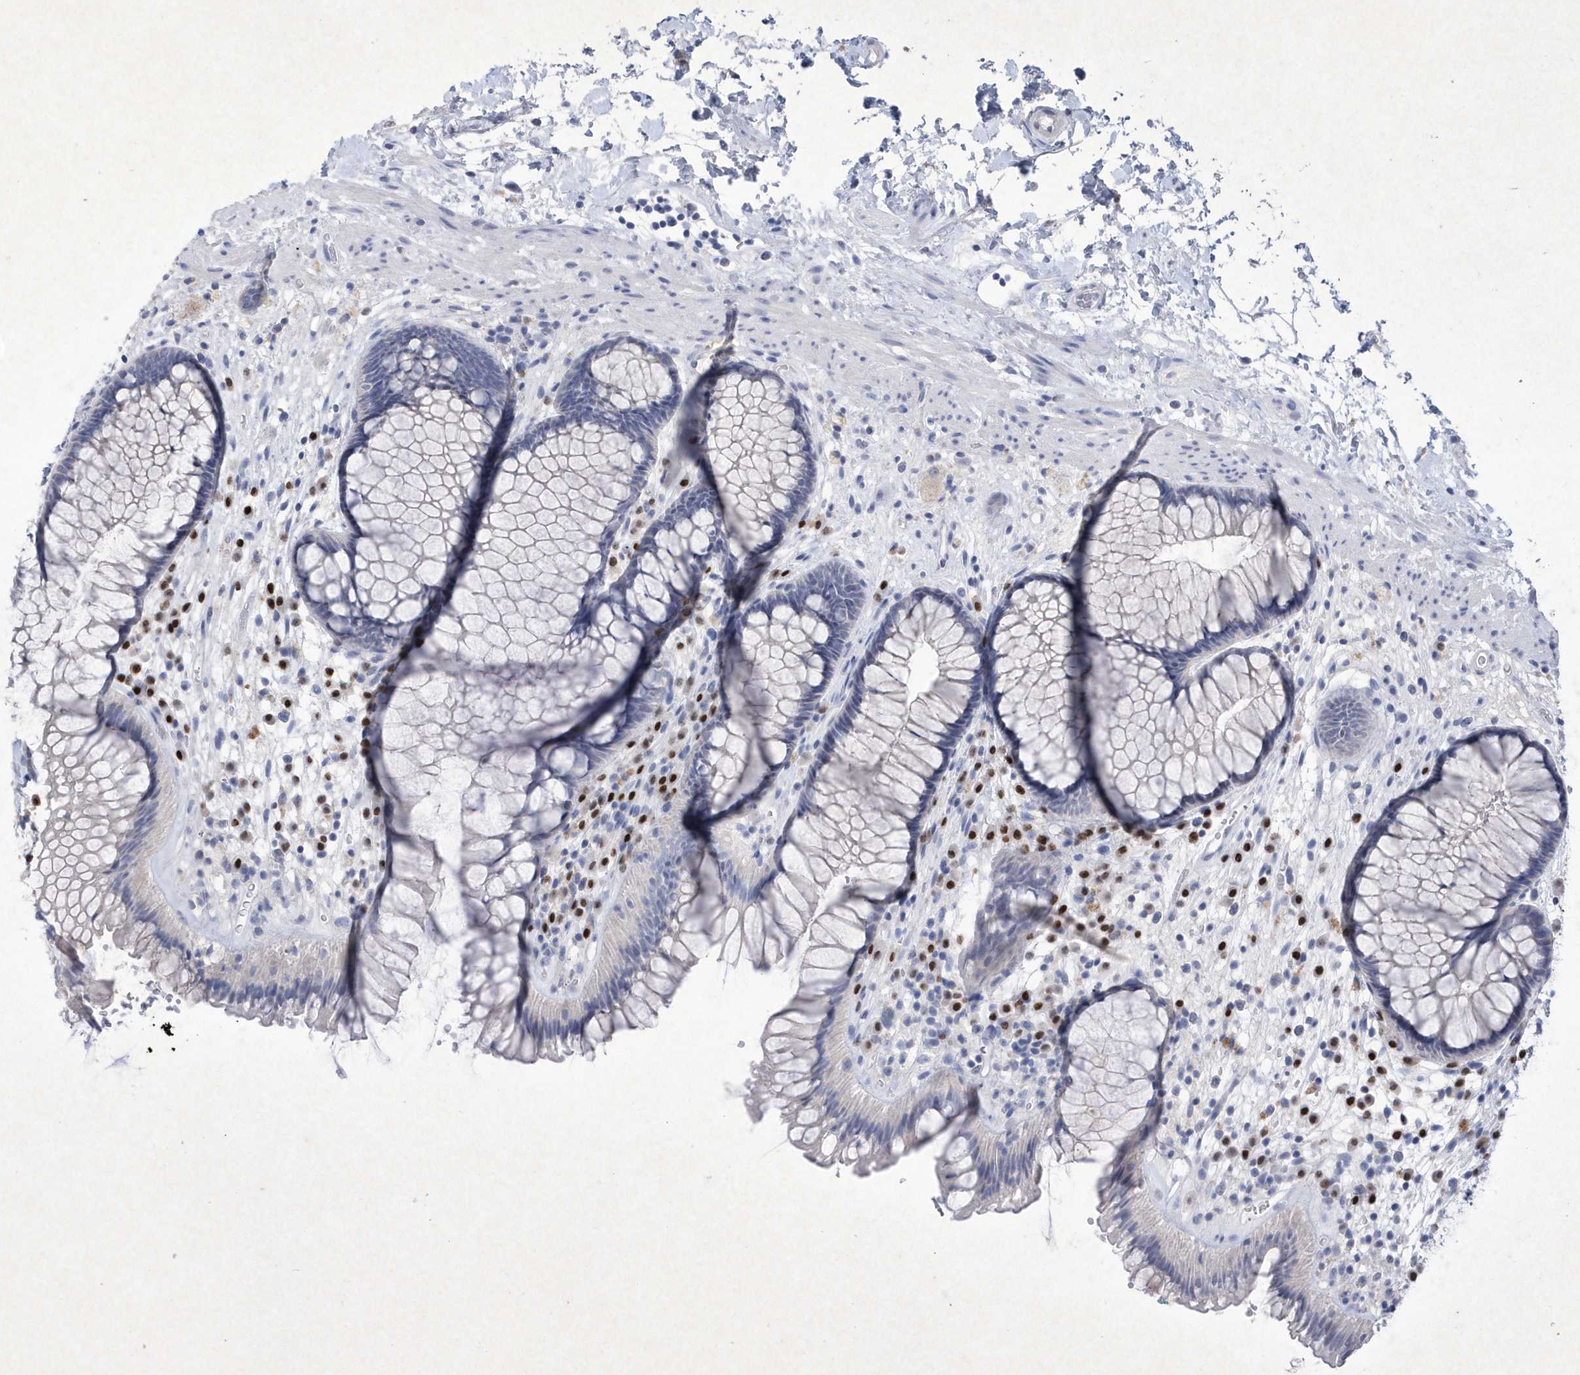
{"staining": {"intensity": "negative", "quantity": "none", "location": "none"}, "tissue": "rectum", "cell_type": "Glandular cells", "image_type": "normal", "snomed": [{"axis": "morphology", "description": "Normal tissue, NOS"}, {"axis": "topography", "description": "Rectum"}], "caption": "The image shows no significant staining in glandular cells of rectum. (Immunohistochemistry (ihc), brightfield microscopy, high magnification).", "gene": "BHLHA15", "patient": {"sex": "male", "age": 51}}